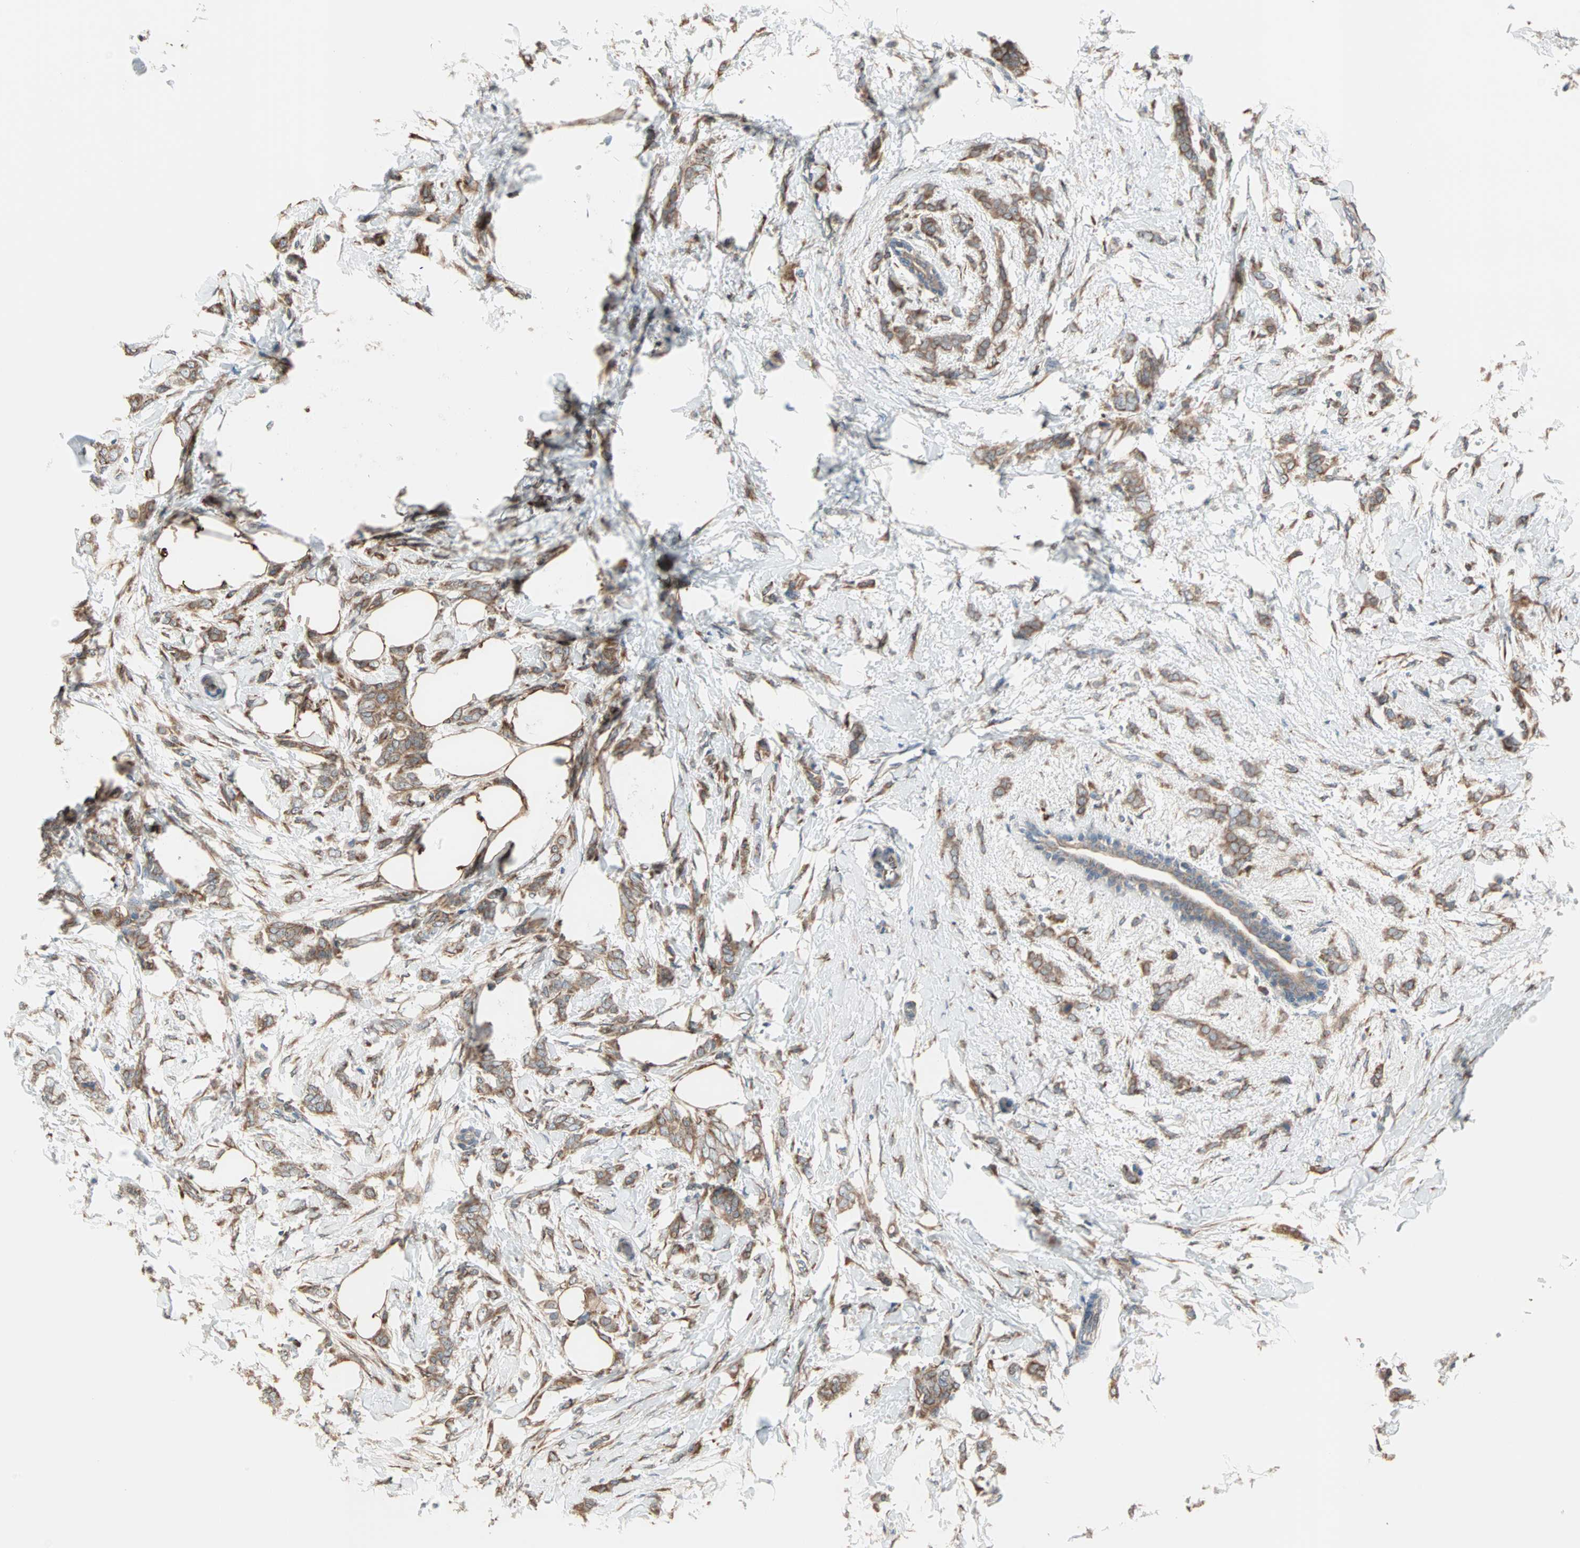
{"staining": {"intensity": "moderate", "quantity": ">75%", "location": "cytoplasmic/membranous"}, "tissue": "breast cancer", "cell_type": "Tumor cells", "image_type": "cancer", "snomed": [{"axis": "morphology", "description": "Lobular carcinoma, in situ"}, {"axis": "morphology", "description": "Lobular carcinoma"}, {"axis": "topography", "description": "Breast"}], "caption": "High-power microscopy captured an immunohistochemistry photomicrograph of breast cancer (lobular carcinoma), revealing moderate cytoplasmic/membranous positivity in about >75% of tumor cells. The protein of interest is stained brown, and the nuclei are stained in blue (DAB IHC with brightfield microscopy, high magnification).", "gene": "SAR1A", "patient": {"sex": "female", "age": 41}}